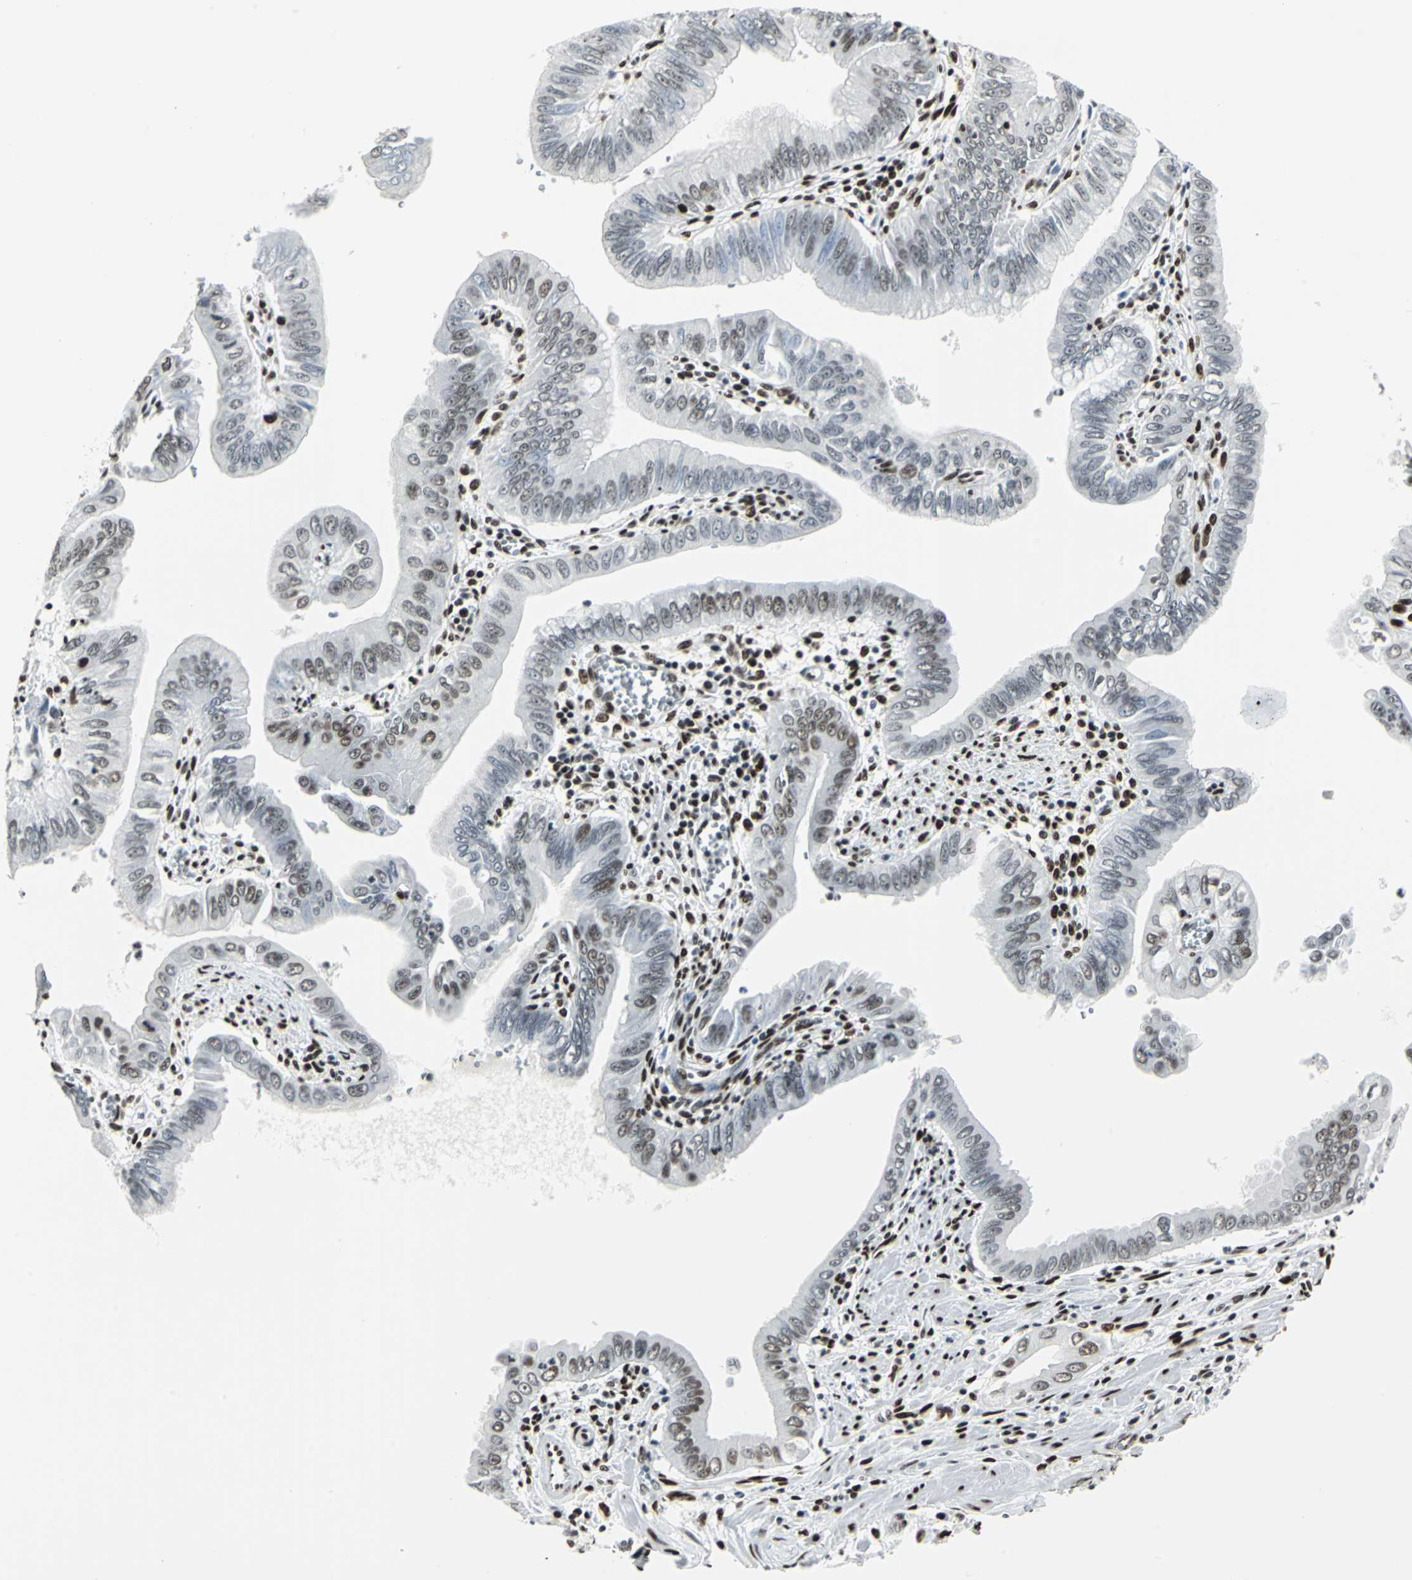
{"staining": {"intensity": "moderate", "quantity": "25%-75%", "location": "nuclear"}, "tissue": "pancreatic cancer", "cell_type": "Tumor cells", "image_type": "cancer", "snomed": [{"axis": "morphology", "description": "Normal tissue, NOS"}, {"axis": "topography", "description": "Lymph node"}], "caption": "Human pancreatic cancer stained with a protein marker shows moderate staining in tumor cells.", "gene": "HDAC2", "patient": {"sex": "male", "age": 50}}